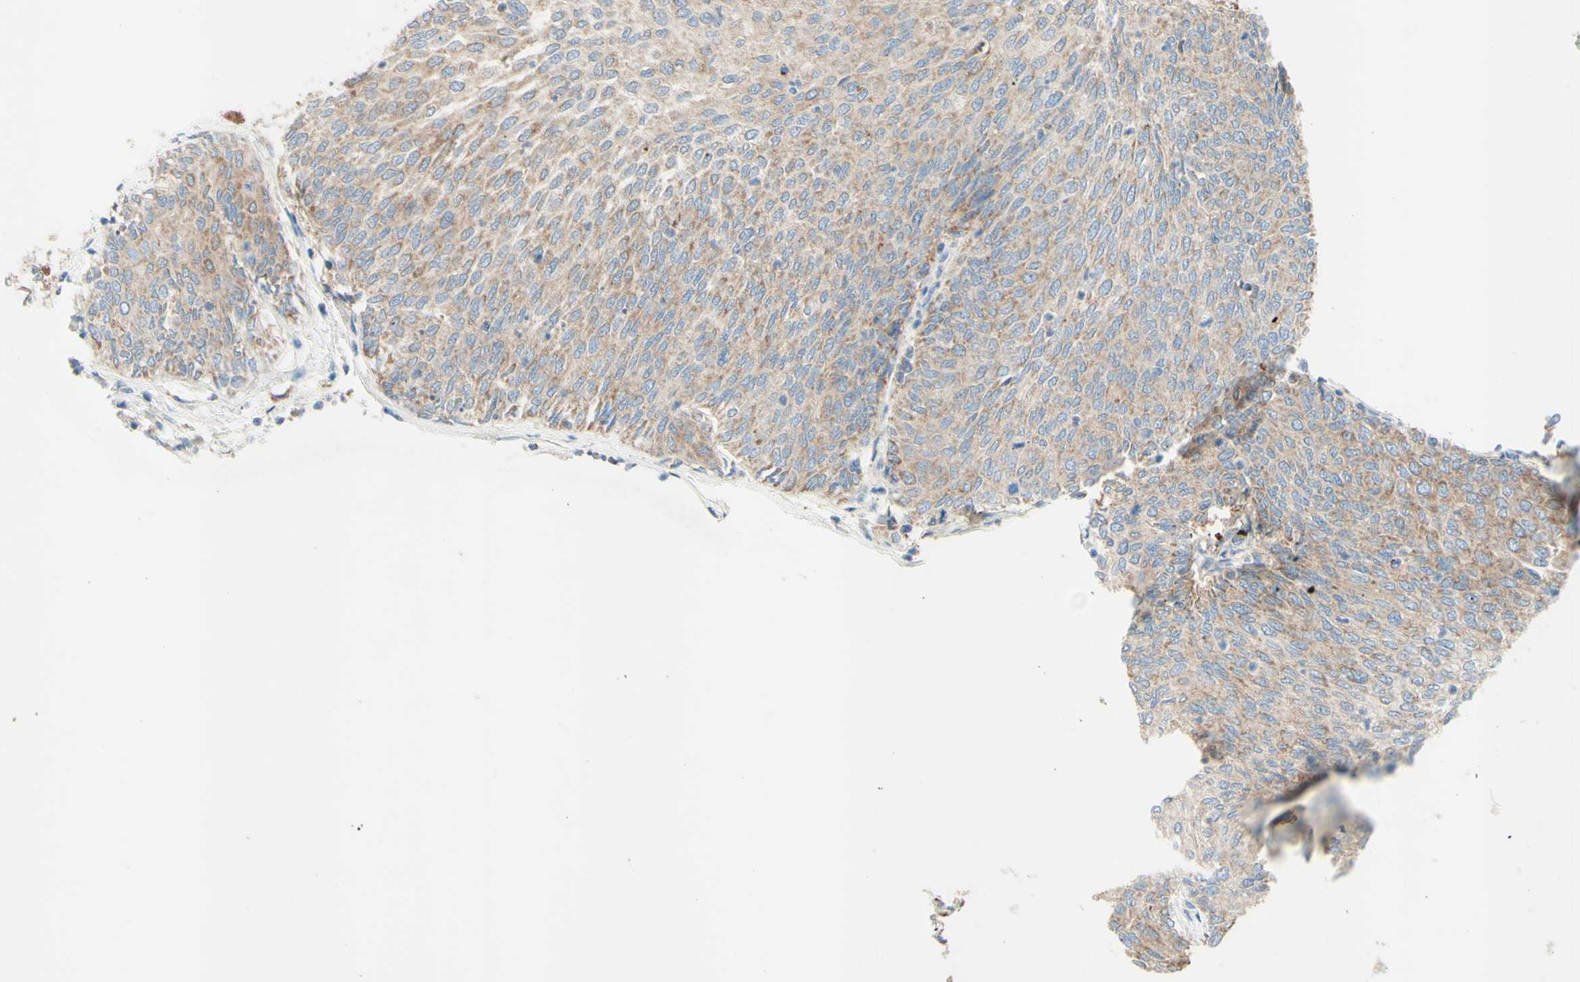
{"staining": {"intensity": "moderate", "quantity": ">75%", "location": "cytoplasmic/membranous"}, "tissue": "urothelial cancer", "cell_type": "Tumor cells", "image_type": "cancer", "snomed": [{"axis": "morphology", "description": "Urothelial carcinoma, Low grade"}, {"axis": "topography", "description": "Urinary bladder"}], "caption": "Brown immunohistochemical staining in human urothelial cancer exhibits moderate cytoplasmic/membranous expression in approximately >75% of tumor cells.", "gene": "ARMC10", "patient": {"sex": "female", "age": 79}}